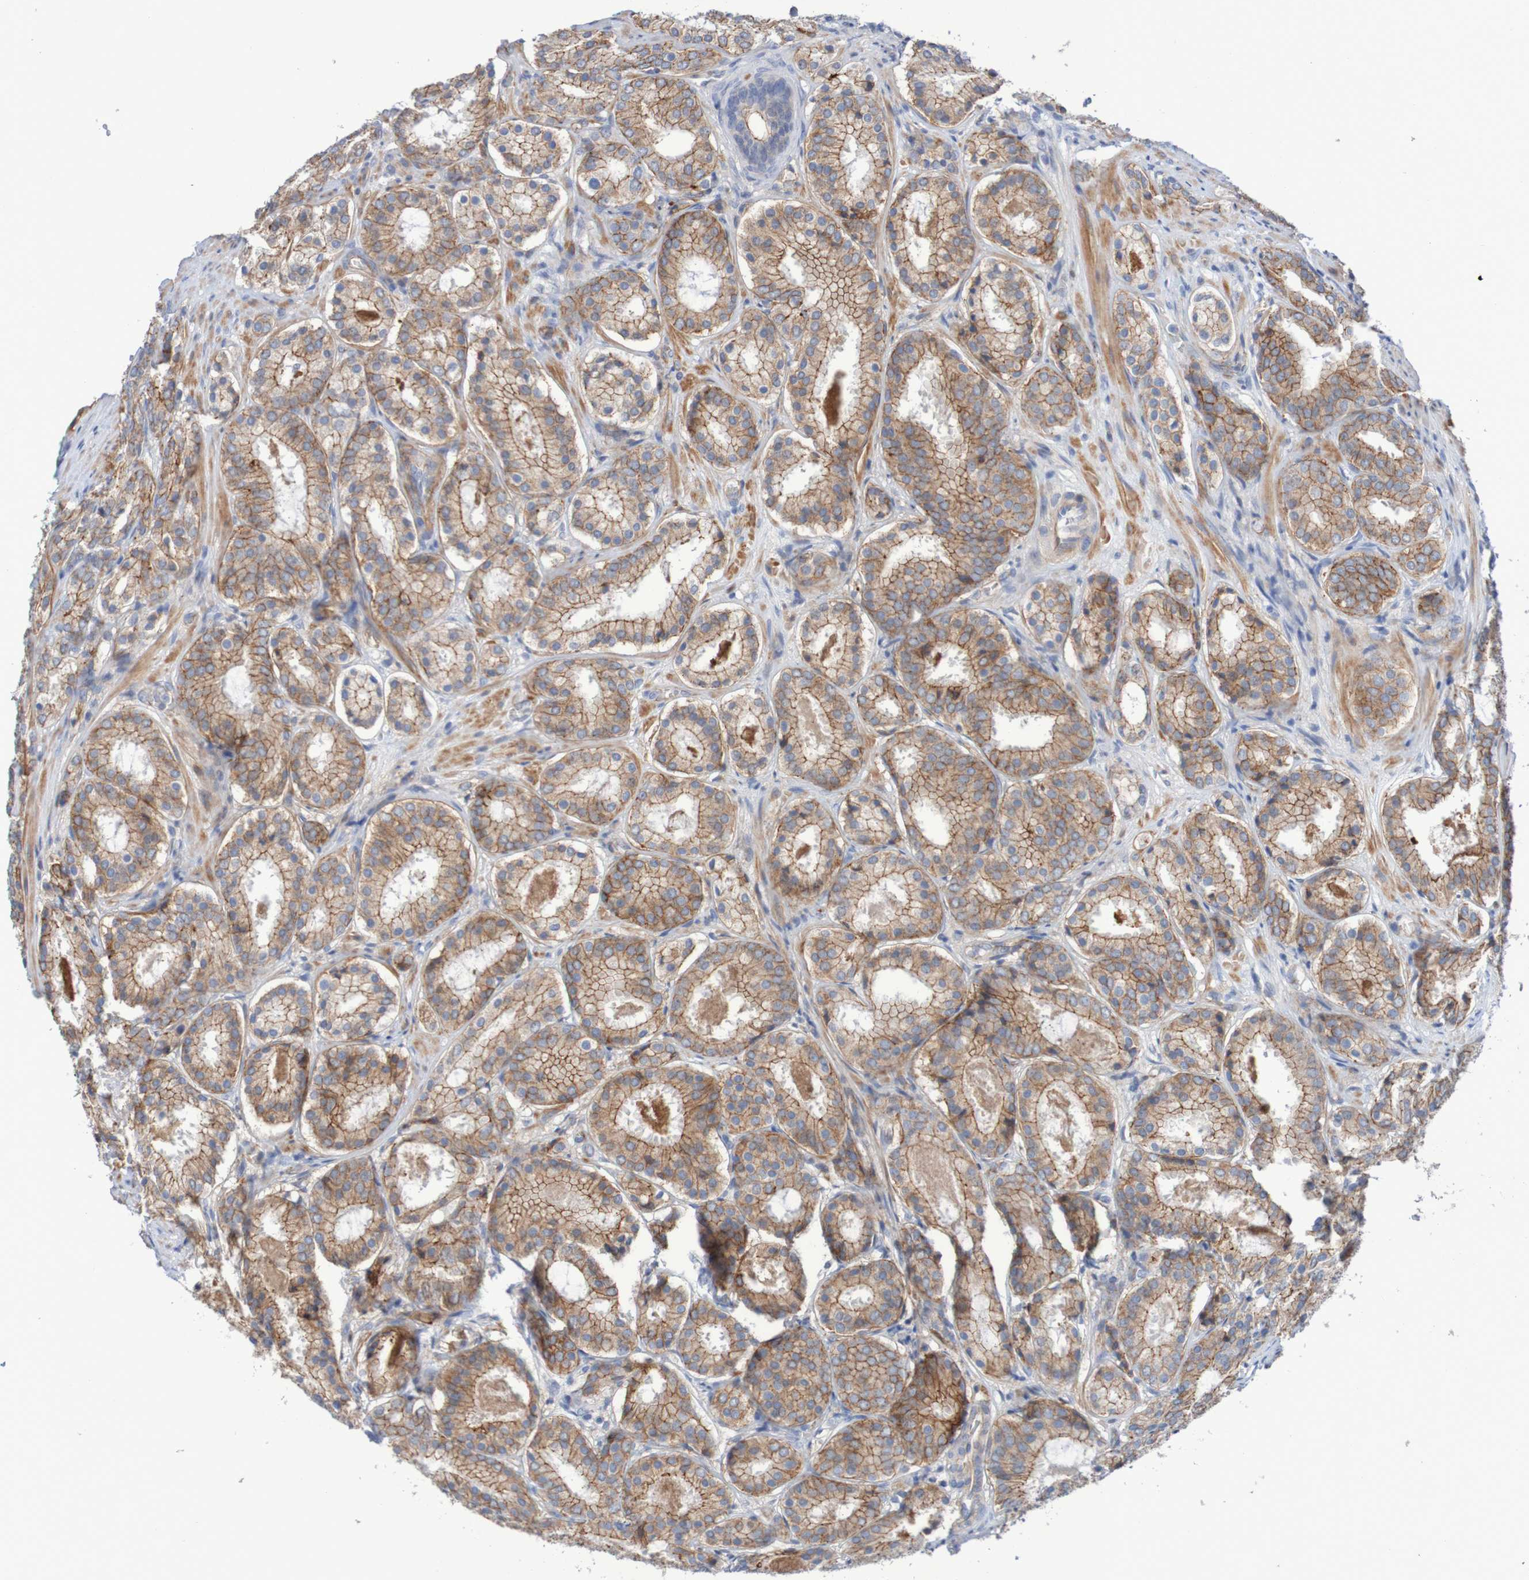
{"staining": {"intensity": "moderate", "quantity": ">75%", "location": "cytoplasmic/membranous"}, "tissue": "prostate cancer", "cell_type": "Tumor cells", "image_type": "cancer", "snomed": [{"axis": "morphology", "description": "Adenocarcinoma, Low grade"}, {"axis": "topography", "description": "Prostate"}], "caption": "Brown immunohistochemical staining in prostate cancer shows moderate cytoplasmic/membranous staining in about >75% of tumor cells. The staining was performed using DAB, with brown indicating positive protein expression. Nuclei are stained blue with hematoxylin.", "gene": "NECTIN2", "patient": {"sex": "male", "age": 69}}